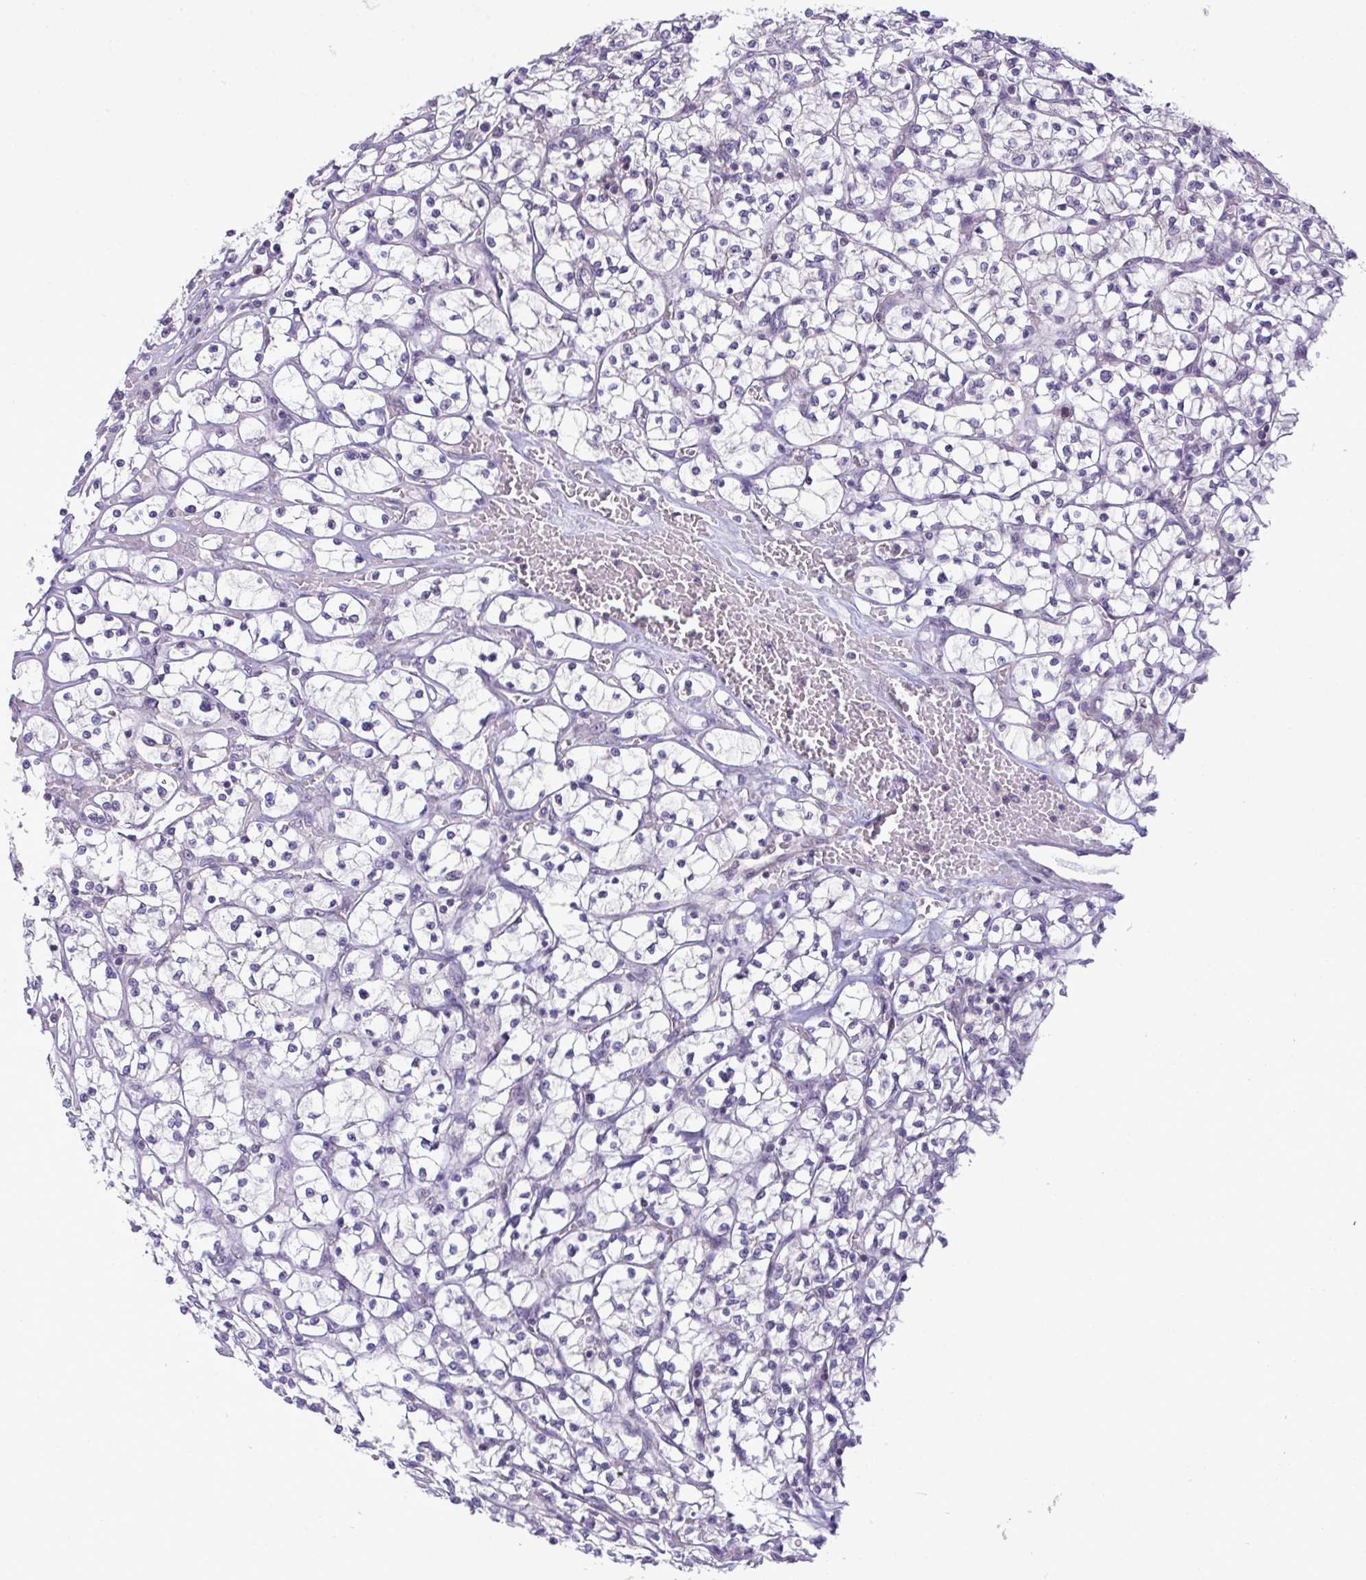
{"staining": {"intensity": "negative", "quantity": "none", "location": "none"}, "tissue": "renal cancer", "cell_type": "Tumor cells", "image_type": "cancer", "snomed": [{"axis": "morphology", "description": "Adenocarcinoma, NOS"}, {"axis": "topography", "description": "Kidney"}], "caption": "IHC image of renal cancer (adenocarcinoma) stained for a protein (brown), which reveals no staining in tumor cells.", "gene": "NT5C1A", "patient": {"sex": "female", "age": 64}}